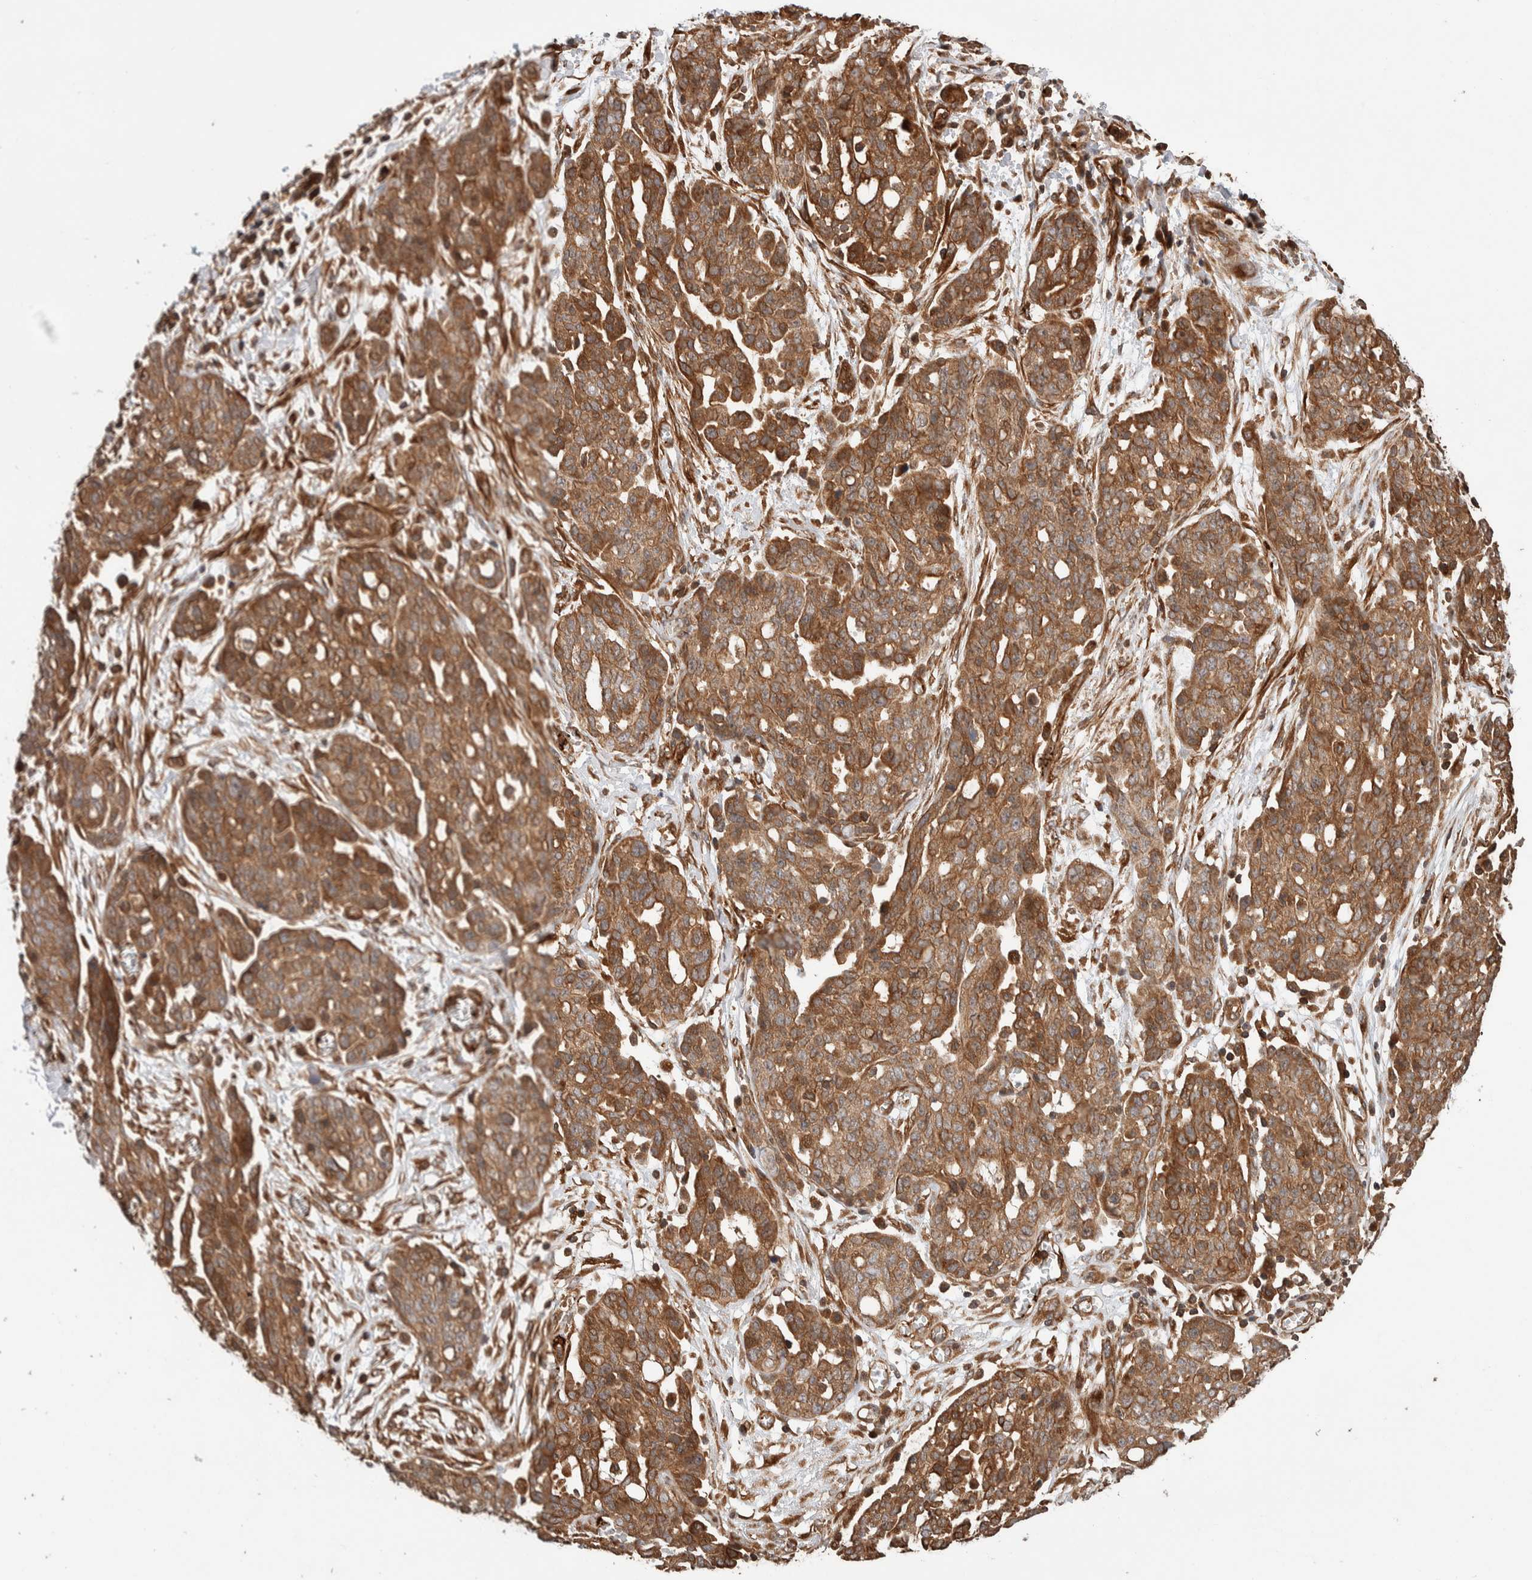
{"staining": {"intensity": "moderate", "quantity": ">75%", "location": "cytoplasmic/membranous"}, "tissue": "ovarian cancer", "cell_type": "Tumor cells", "image_type": "cancer", "snomed": [{"axis": "morphology", "description": "Cystadenocarcinoma, serous, NOS"}, {"axis": "topography", "description": "Soft tissue"}, {"axis": "topography", "description": "Ovary"}], "caption": "Protein expression analysis of human ovarian cancer (serous cystadenocarcinoma) reveals moderate cytoplasmic/membranous positivity in approximately >75% of tumor cells.", "gene": "SYNRG", "patient": {"sex": "female", "age": 57}}